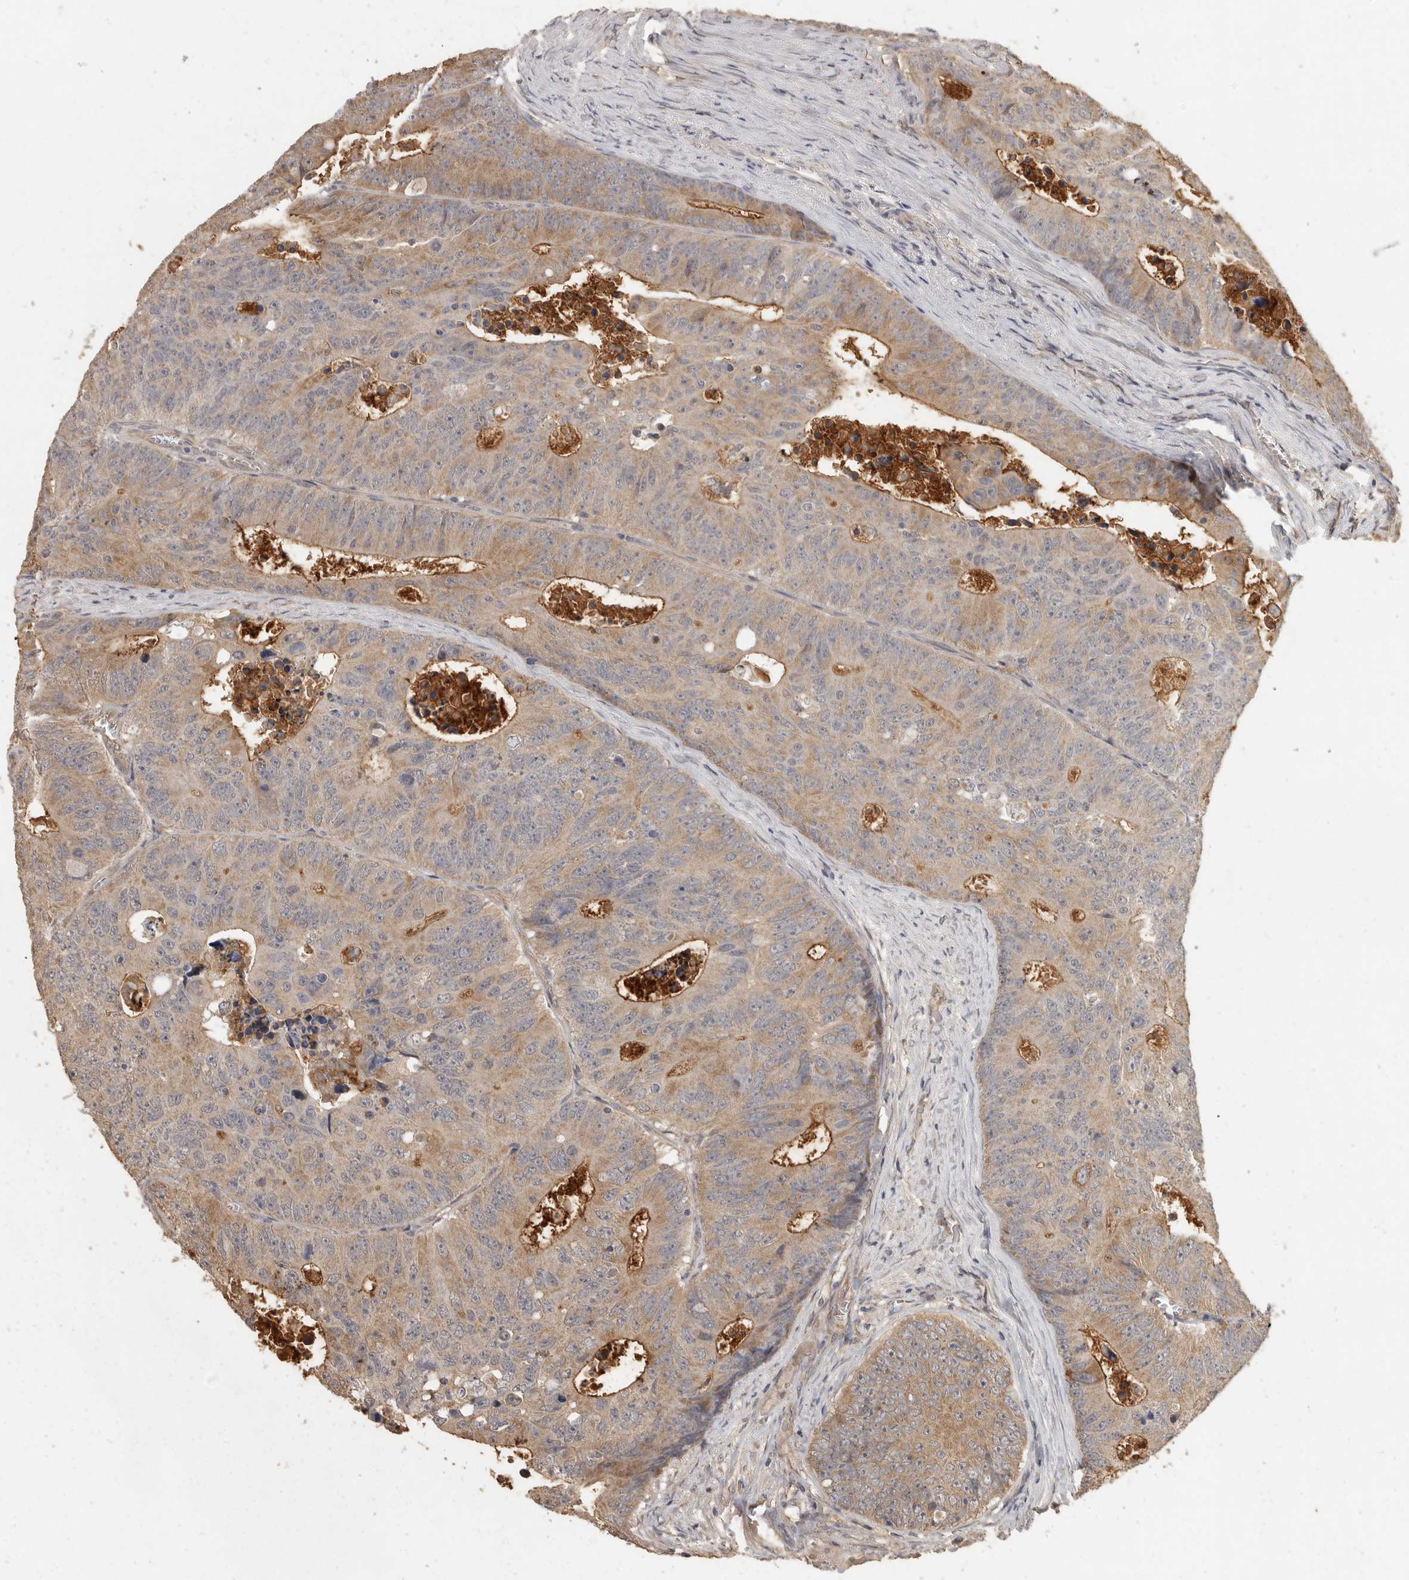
{"staining": {"intensity": "moderate", "quantity": ">75%", "location": "cytoplasmic/membranous"}, "tissue": "colorectal cancer", "cell_type": "Tumor cells", "image_type": "cancer", "snomed": [{"axis": "morphology", "description": "Adenocarcinoma, NOS"}, {"axis": "topography", "description": "Colon"}], "caption": "This is an image of immunohistochemistry staining of colorectal cancer (adenocarcinoma), which shows moderate positivity in the cytoplasmic/membranous of tumor cells.", "gene": "BAIAP2", "patient": {"sex": "male", "age": 87}}